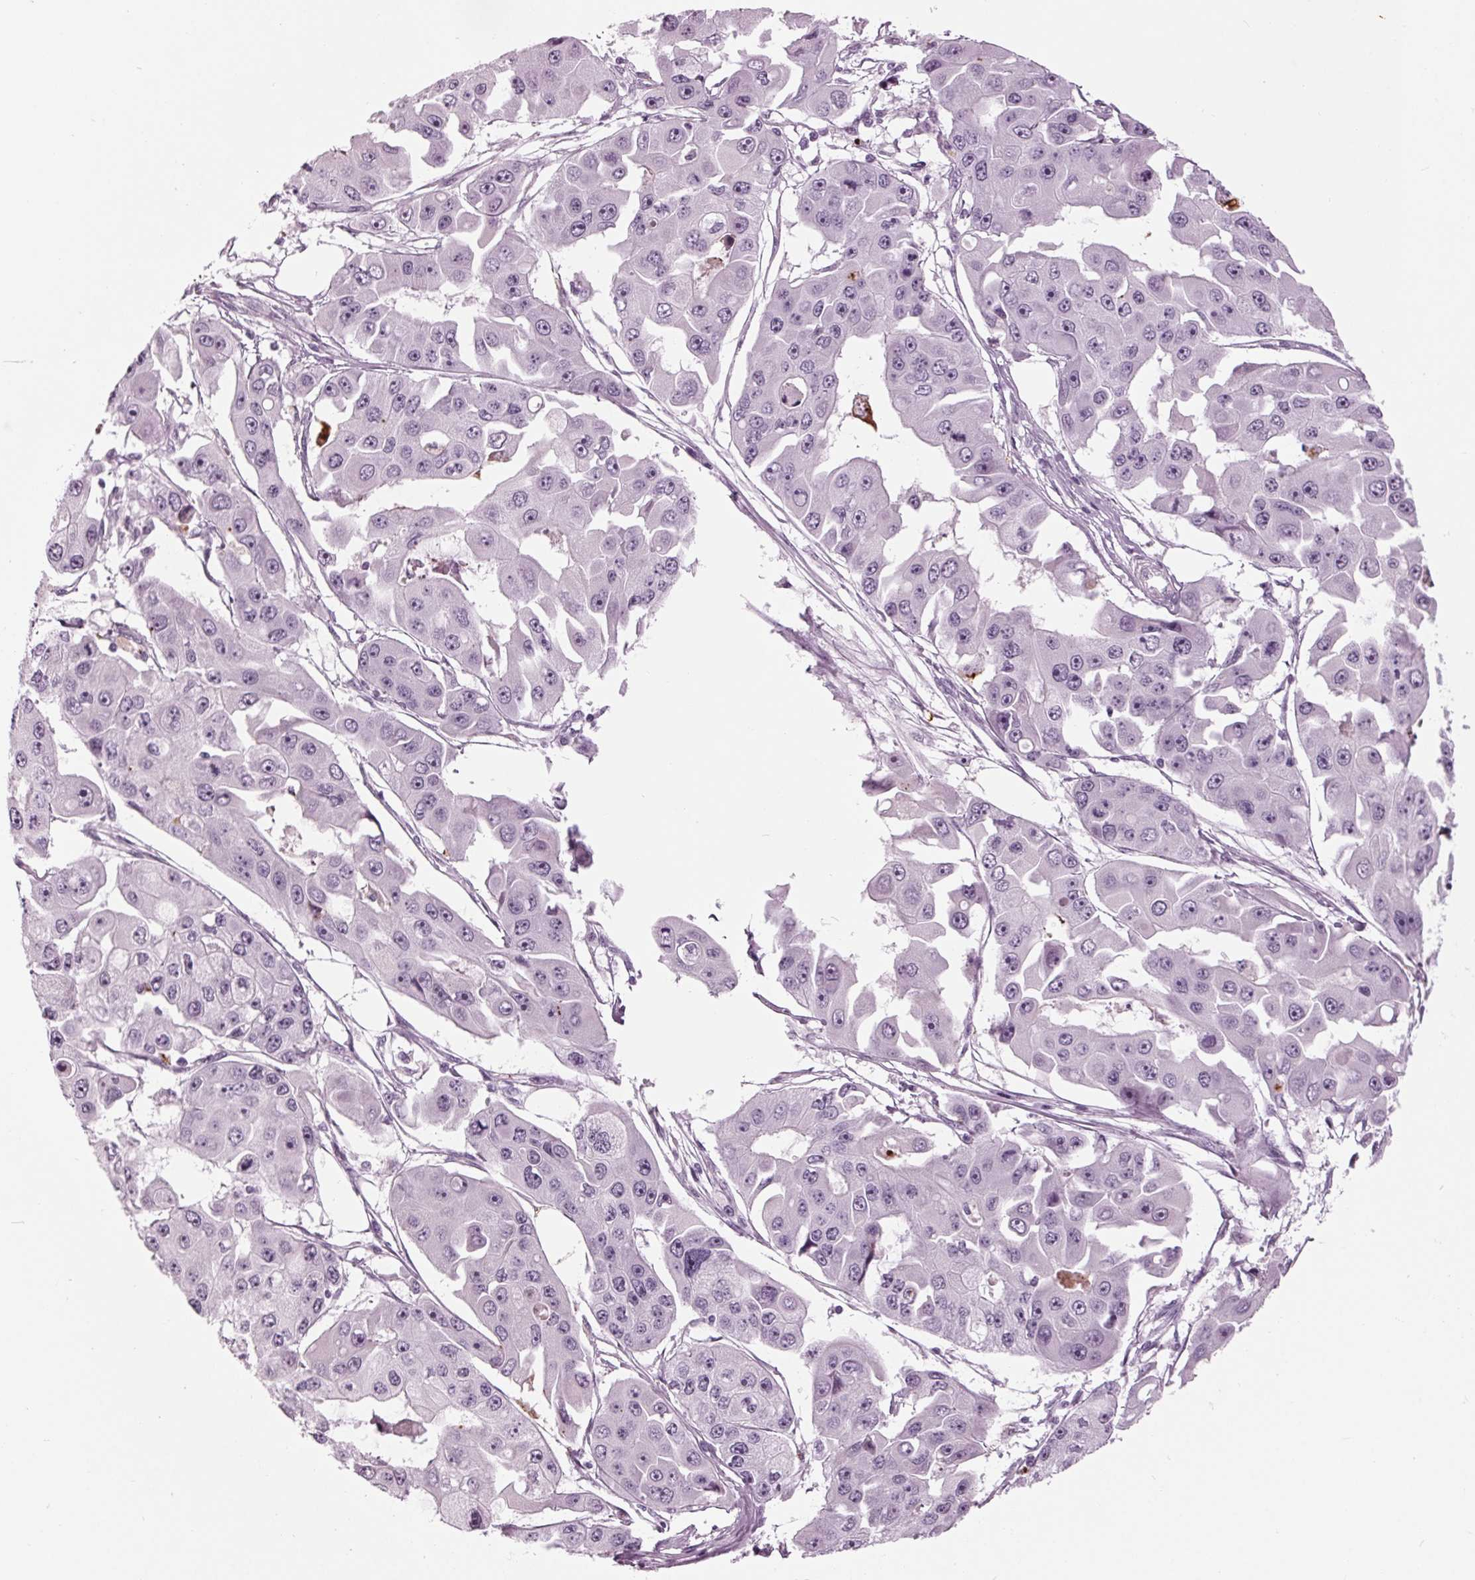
{"staining": {"intensity": "negative", "quantity": "none", "location": "none"}, "tissue": "ovarian cancer", "cell_type": "Tumor cells", "image_type": "cancer", "snomed": [{"axis": "morphology", "description": "Cystadenocarcinoma, serous, NOS"}, {"axis": "topography", "description": "Ovary"}], "caption": "High magnification brightfield microscopy of ovarian serous cystadenocarcinoma stained with DAB (brown) and counterstained with hematoxylin (blue): tumor cells show no significant expression.", "gene": "CYP3A43", "patient": {"sex": "female", "age": 56}}